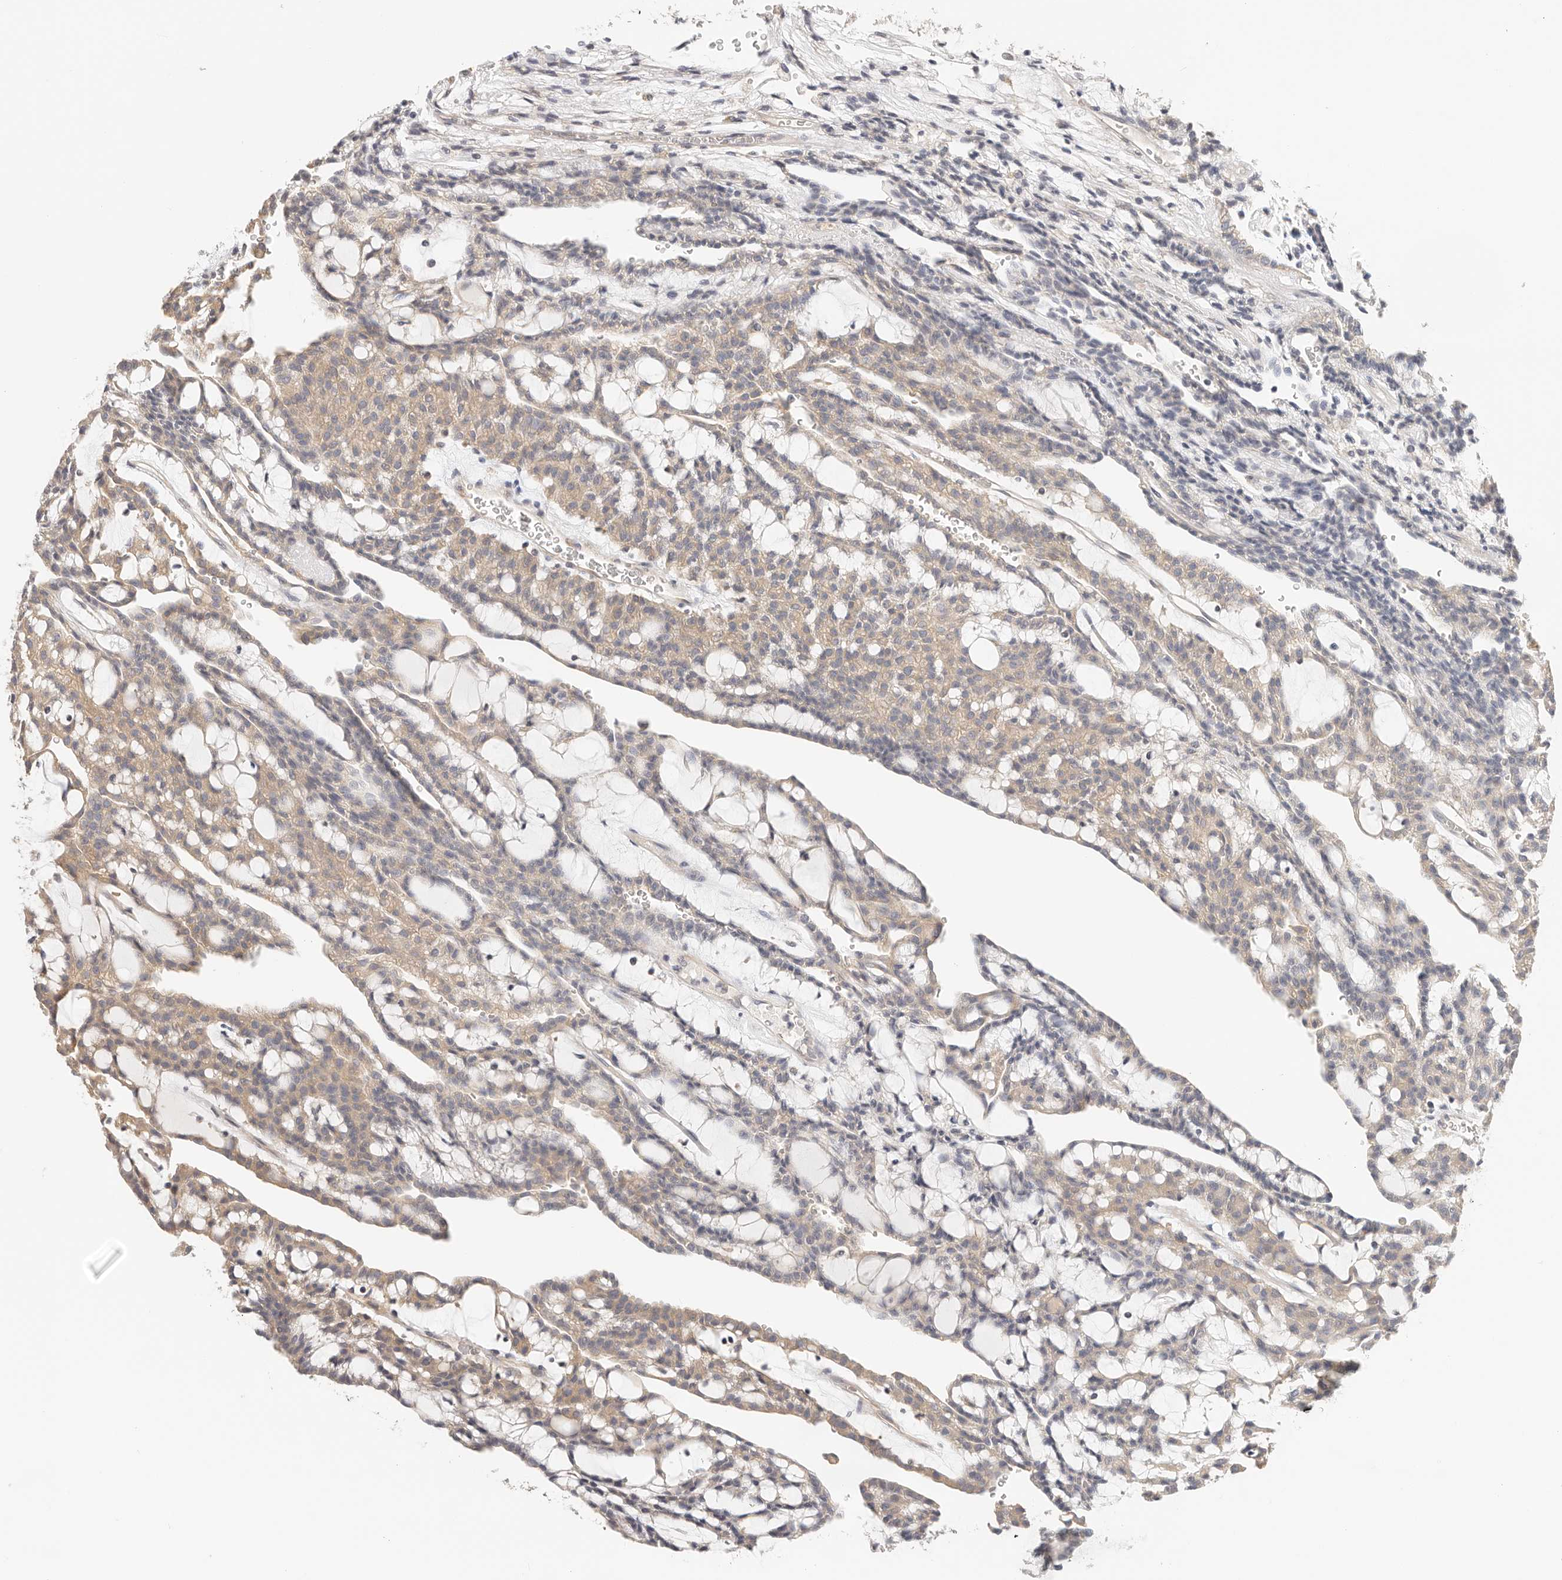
{"staining": {"intensity": "weak", "quantity": ">75%", "location": "cytoplasmic/membranous"}, "tissue": "renal cancer", "cell_type": "Tumor cells", "image_type": "cancer", "snomed": [{"axis": "morphology", "description": "Adenocarcinoma, NOS"}, {"axis": "topography", "description": "Kidney"}], "caption": "The photomicrograph exhibits a brown stain indicating the presence of a protein in the cytoplasmic/membranous of tumor cells in adenocarcinoma (renal).", "gene": "AFDN", "patient": {"sex": "male", "age": 63}}